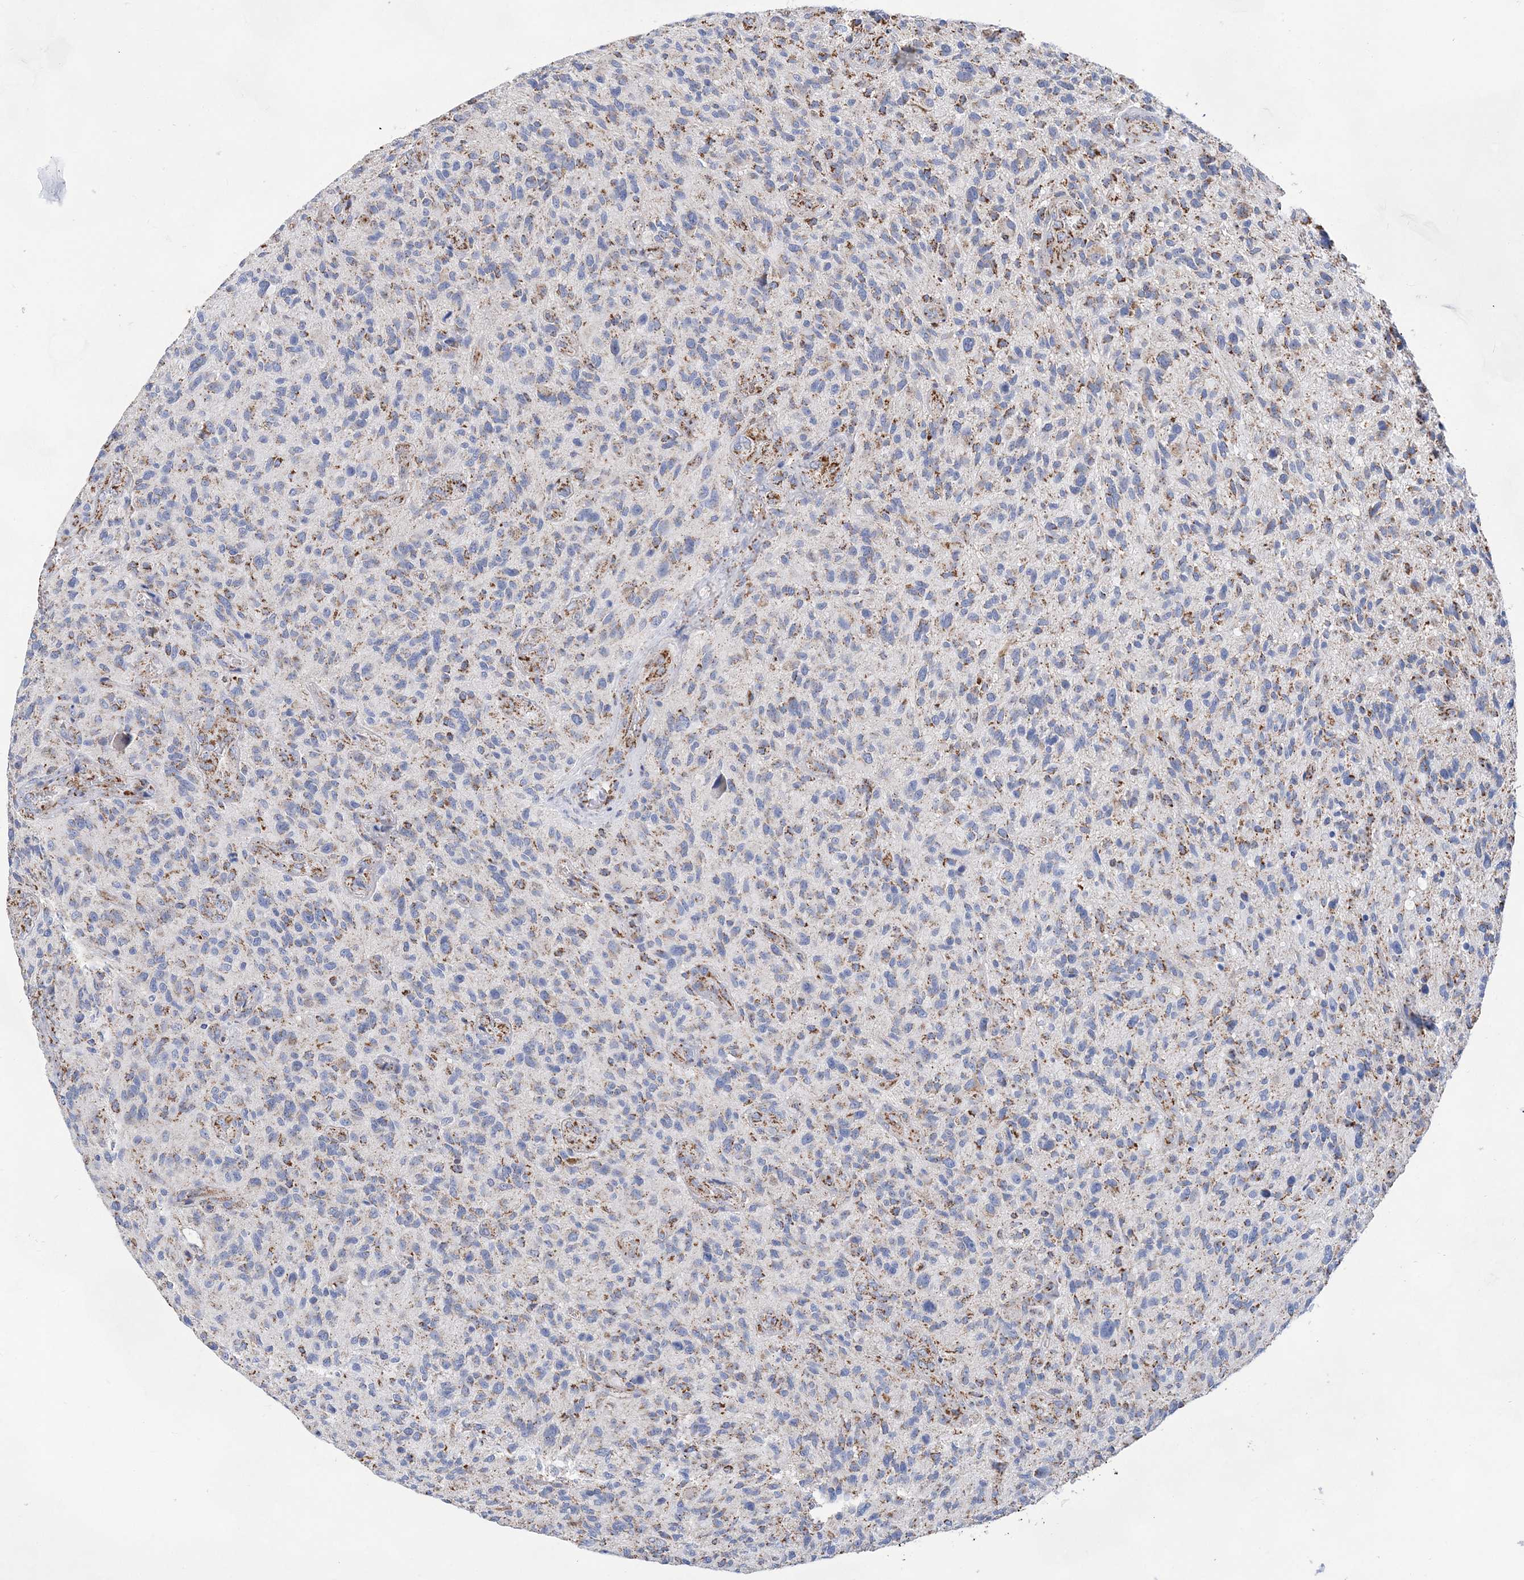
{"staining": {"intensity": "moderate", "quantity": "<25%", "location": "cytoplasmic/membranous"}, "tissue": "glioma", "cell_type": "Tumor cells", "image_type": "cancer", "snomed": [{"axis": "morphology", "description": "Glioma, malignant, High grade"}, {"axis": "topography", "description": "Brain"}], "caption": "Tumor cells demonstrate low levels of moderate cytoplasmic/membranous staining in about <25% of cells in malignant glioma (high-grade).", "gene": "ACOT9", "patient": {"sex": "male", "age": 47}}